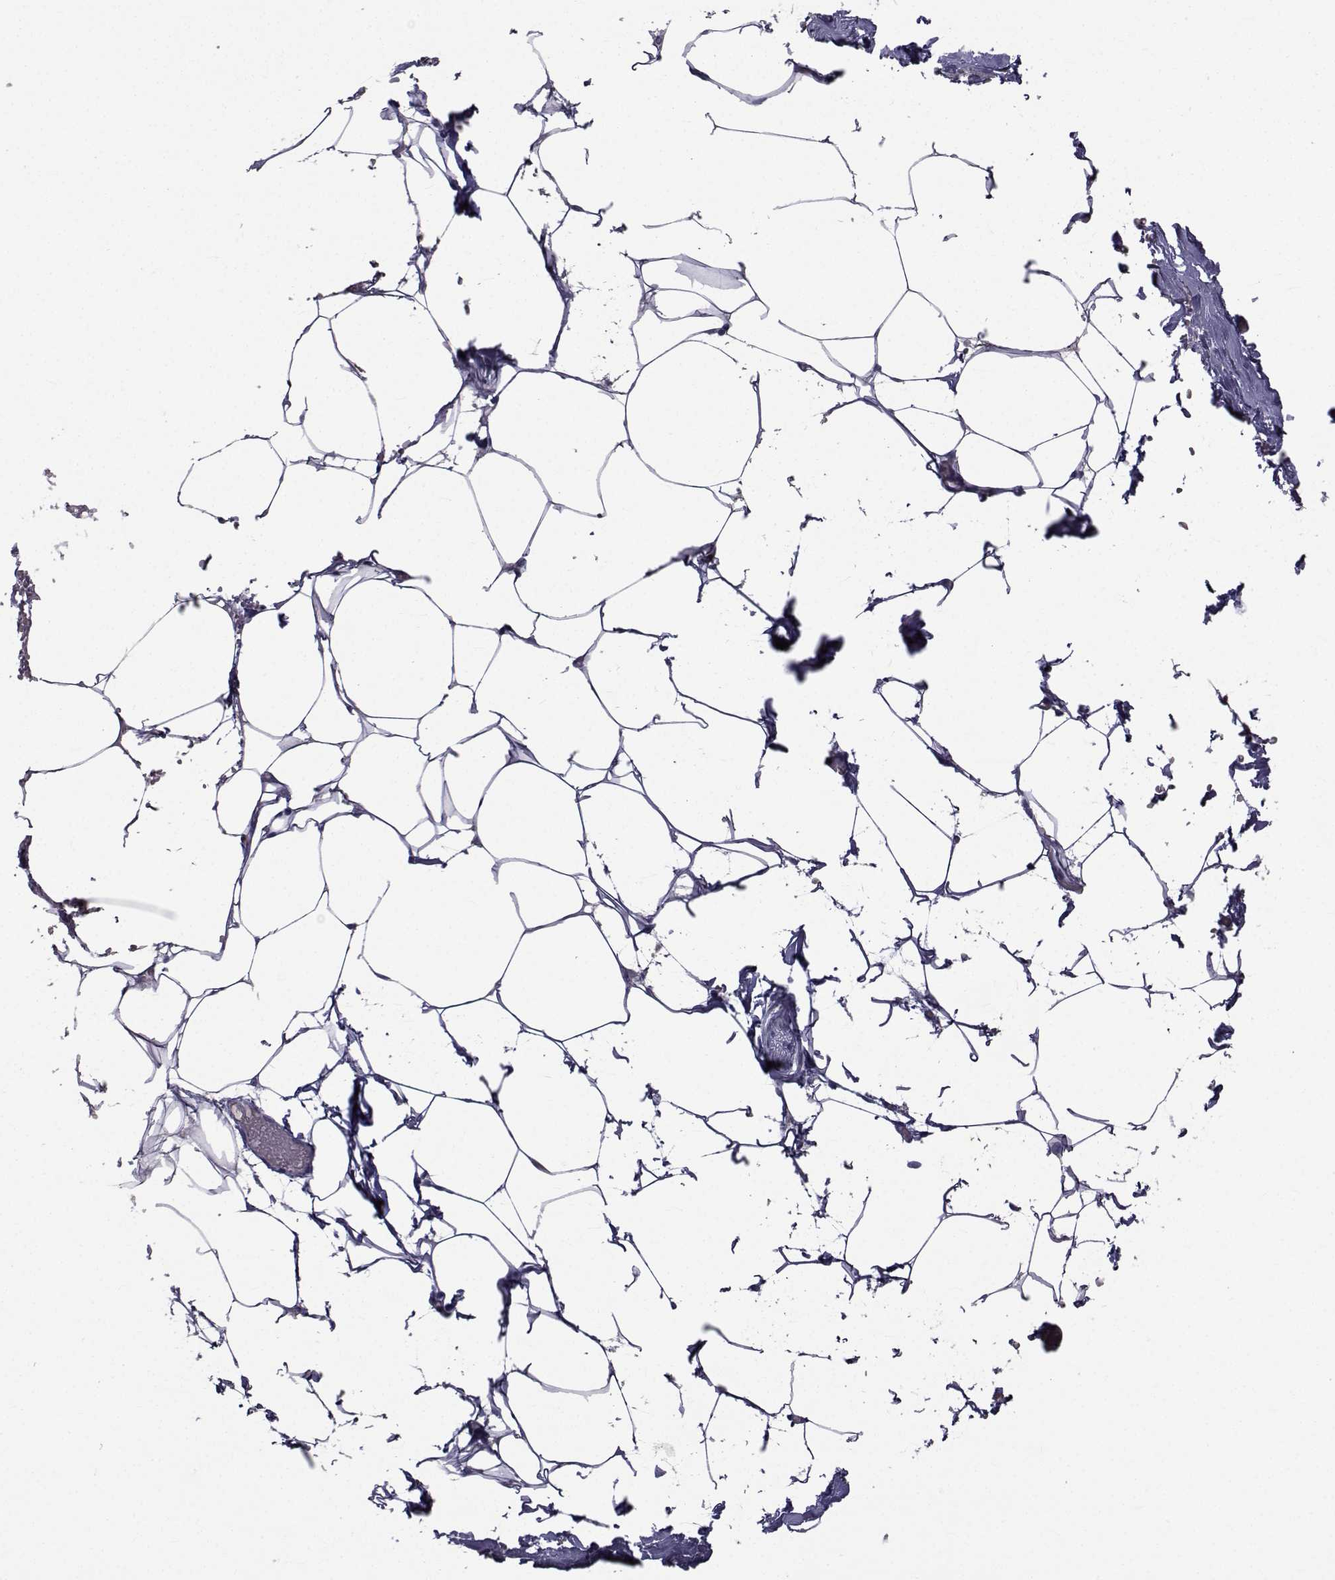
{"staining": {"intensity": "negative", "quantity": "none", "location": "none"}, "tissue": "adipose tissue", "cell_type": "Adipocytes", "image_type": "normal", "snomed": [{"axis": "morphology", "description": "Normal tissue, NOS"}, {"axis": "topography", "description": "Prostate"}, {"axis": "topography", "description": "Peripheral nerve tissue"}], "caption": "Immunohistochemistry image of normal human adipose tissue stained for a protein (brown), which displays no expression in adipocytes.", "gene": "FDXR", "patient": {"sex": "male", "age": 55}}